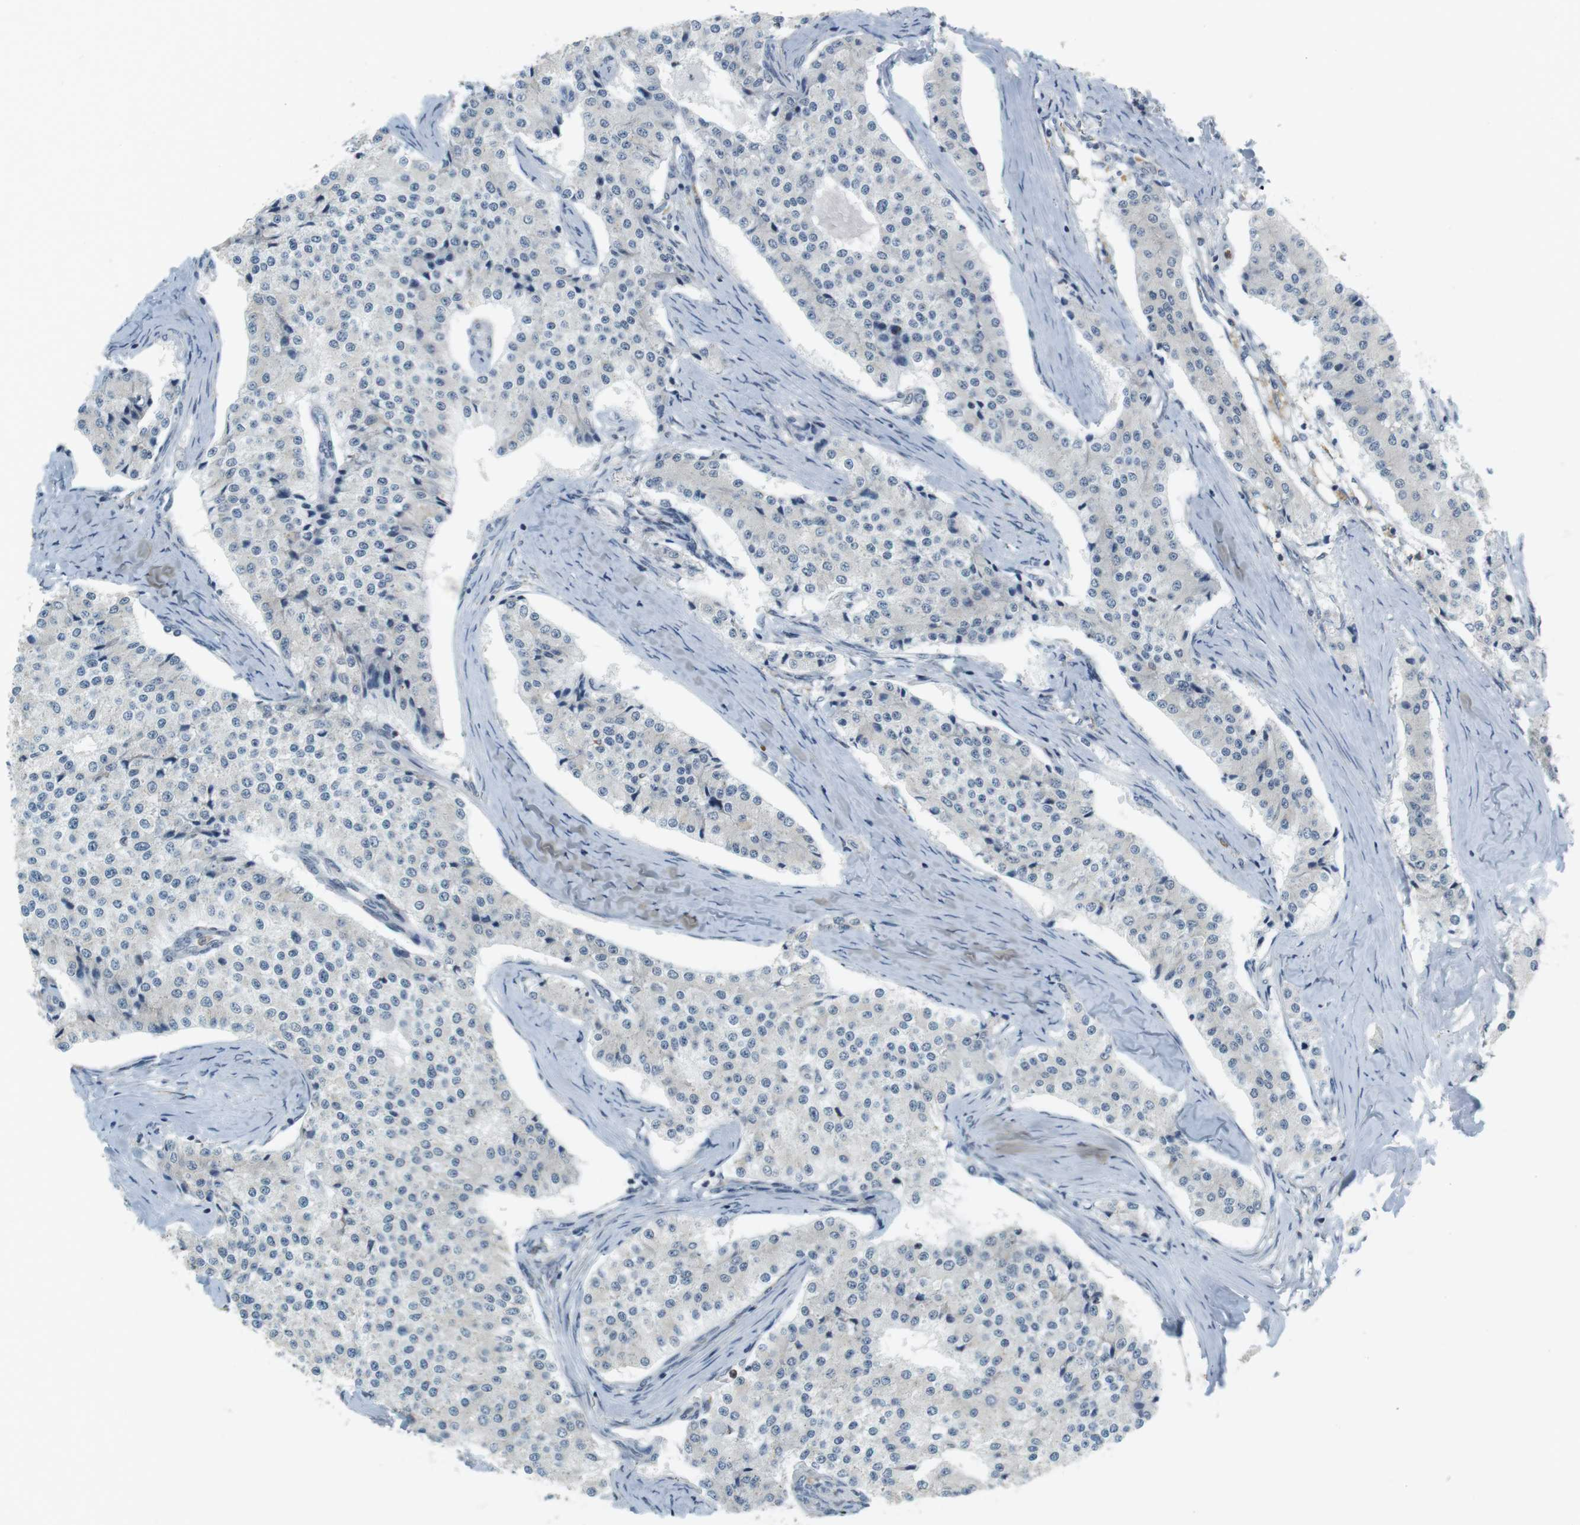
{"staining": {"intensity": "negative", "quantity": "none", "location": "none"}, "tissue": "carcinoid", "cell_type": "Tumor cells", "image_type": "cancer", "snomed": [{"axis": "morphology", "description": "Carcinoid, malignant, NOS"}, {"axis": "topography", "description": "Colon"}], "caption": "This is a micrograph of immunohistochemistry (IHC) staining of carcinoid, which shows no expression in tumor cells.", "gene": "RNF38", "patient": {"sex": "female", "age": 52}}